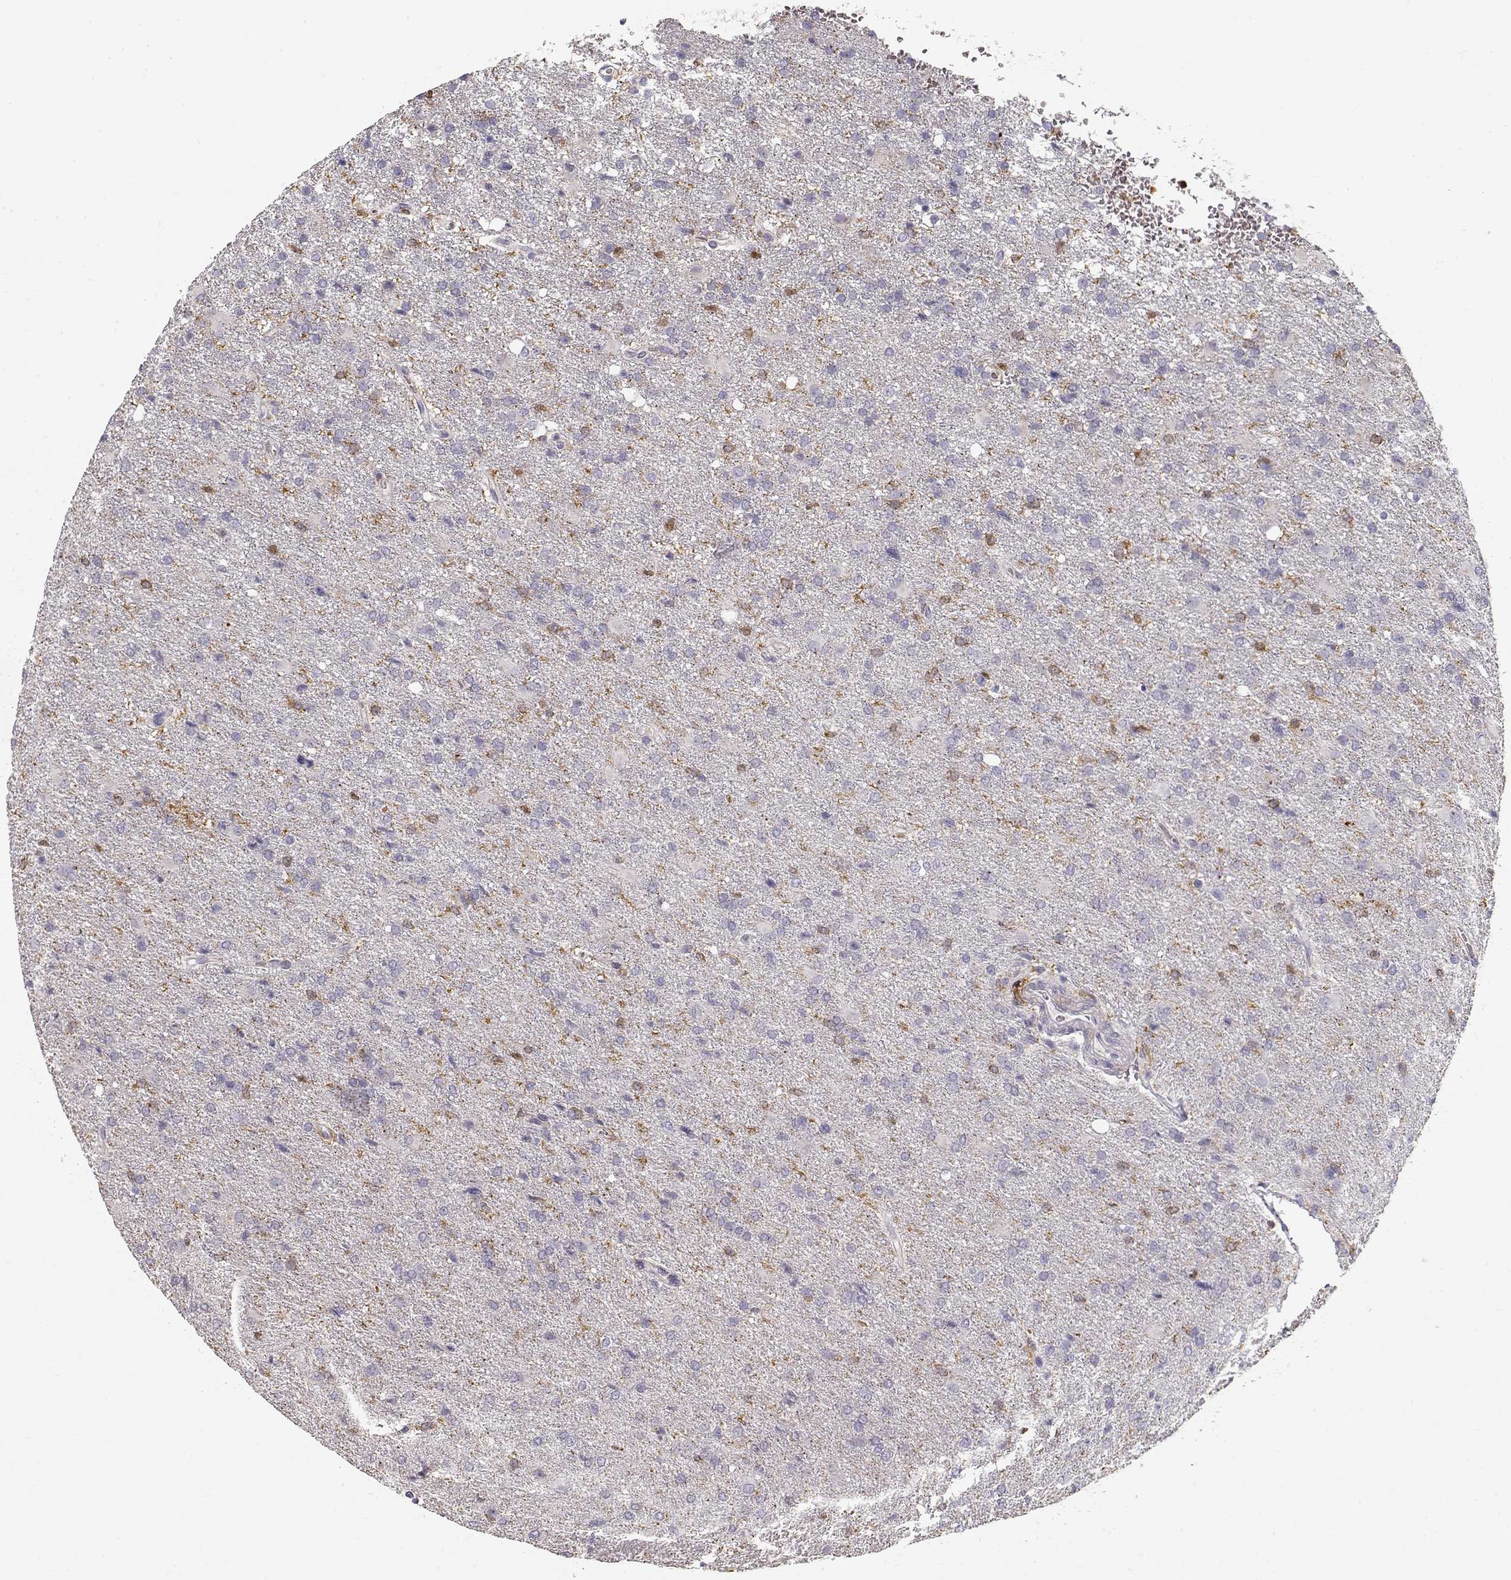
{"staining": {"intensity": "negative", "quantity": "none", "location": "none"}, "tissue": "glioma", "cell_type": "Tumor cells", "image_type": "cancer", "snomed": [{"axis": "morphology", "description": "Glioma, malignant, High grade"}, {"axis": "topography", "description": "Brain"}], "caption": "DAB immunohistochemical staining of glioma reveals no significant positivity in tumor cells.", "gene": "VAV1", "patient": {"sex": "male", "age": 68}}